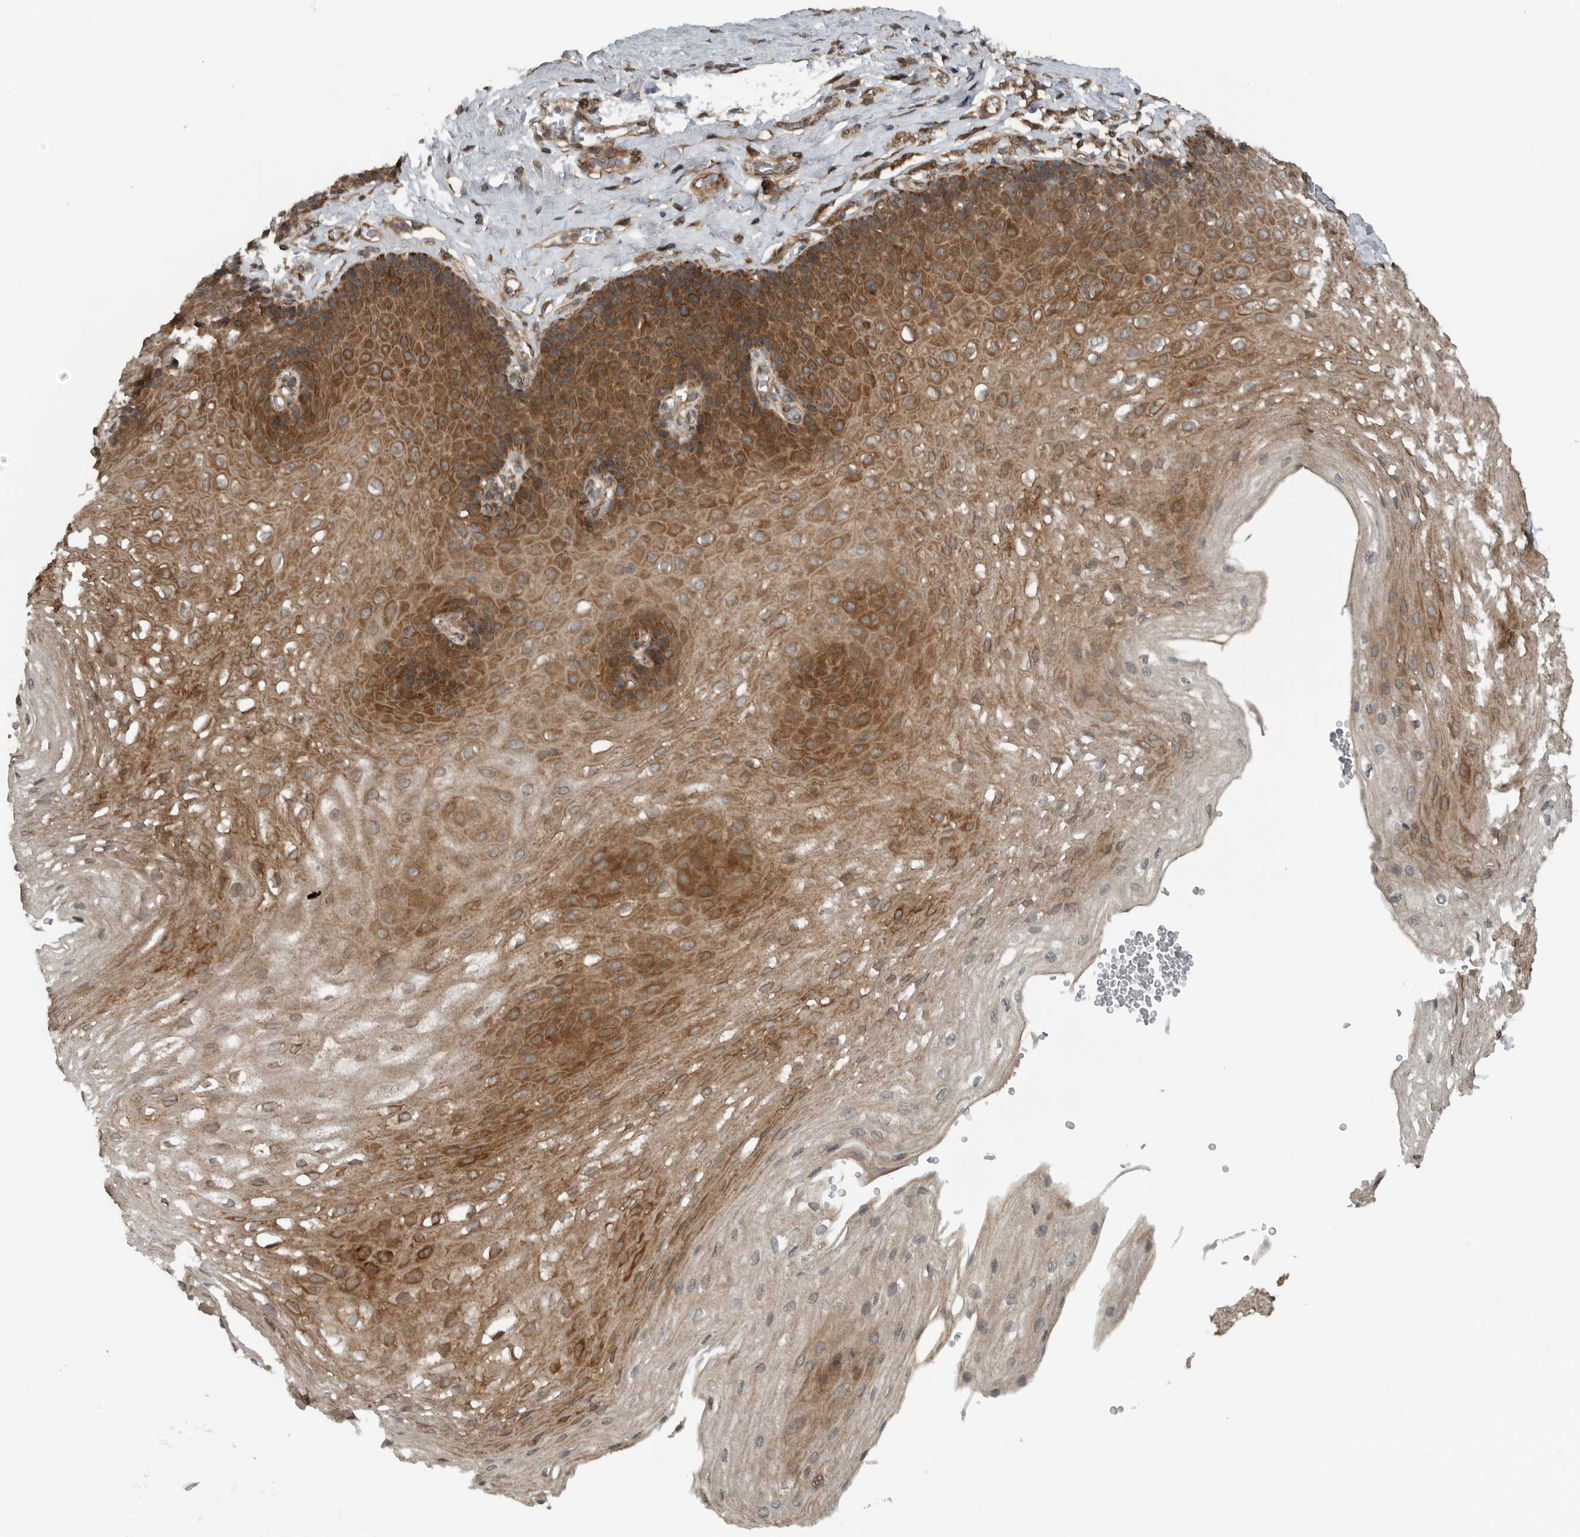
{"staining": {"intensity": "moderate", "quantity": ">75%", "location": "cytoplasmic/membranous"}, "tissue": "esophagus", "cell_type": "Squamous epithelial cells", "image_type": "normal", "snomed": [{"axis": "morphology", "description": "Normal tissue, NOS"}, {"axis": "topography", "description": "Esophagus"}], "caption": "This histopathology image demonstrates immunohistochemistry (IHC) staining of benign human esophagus, with medium moderate cytoplasmic/membranous positivity in approximately >75% of squamous epithelial cells.", "gene": "AMFR", "patient": {"sex": "female", "age": 66}}